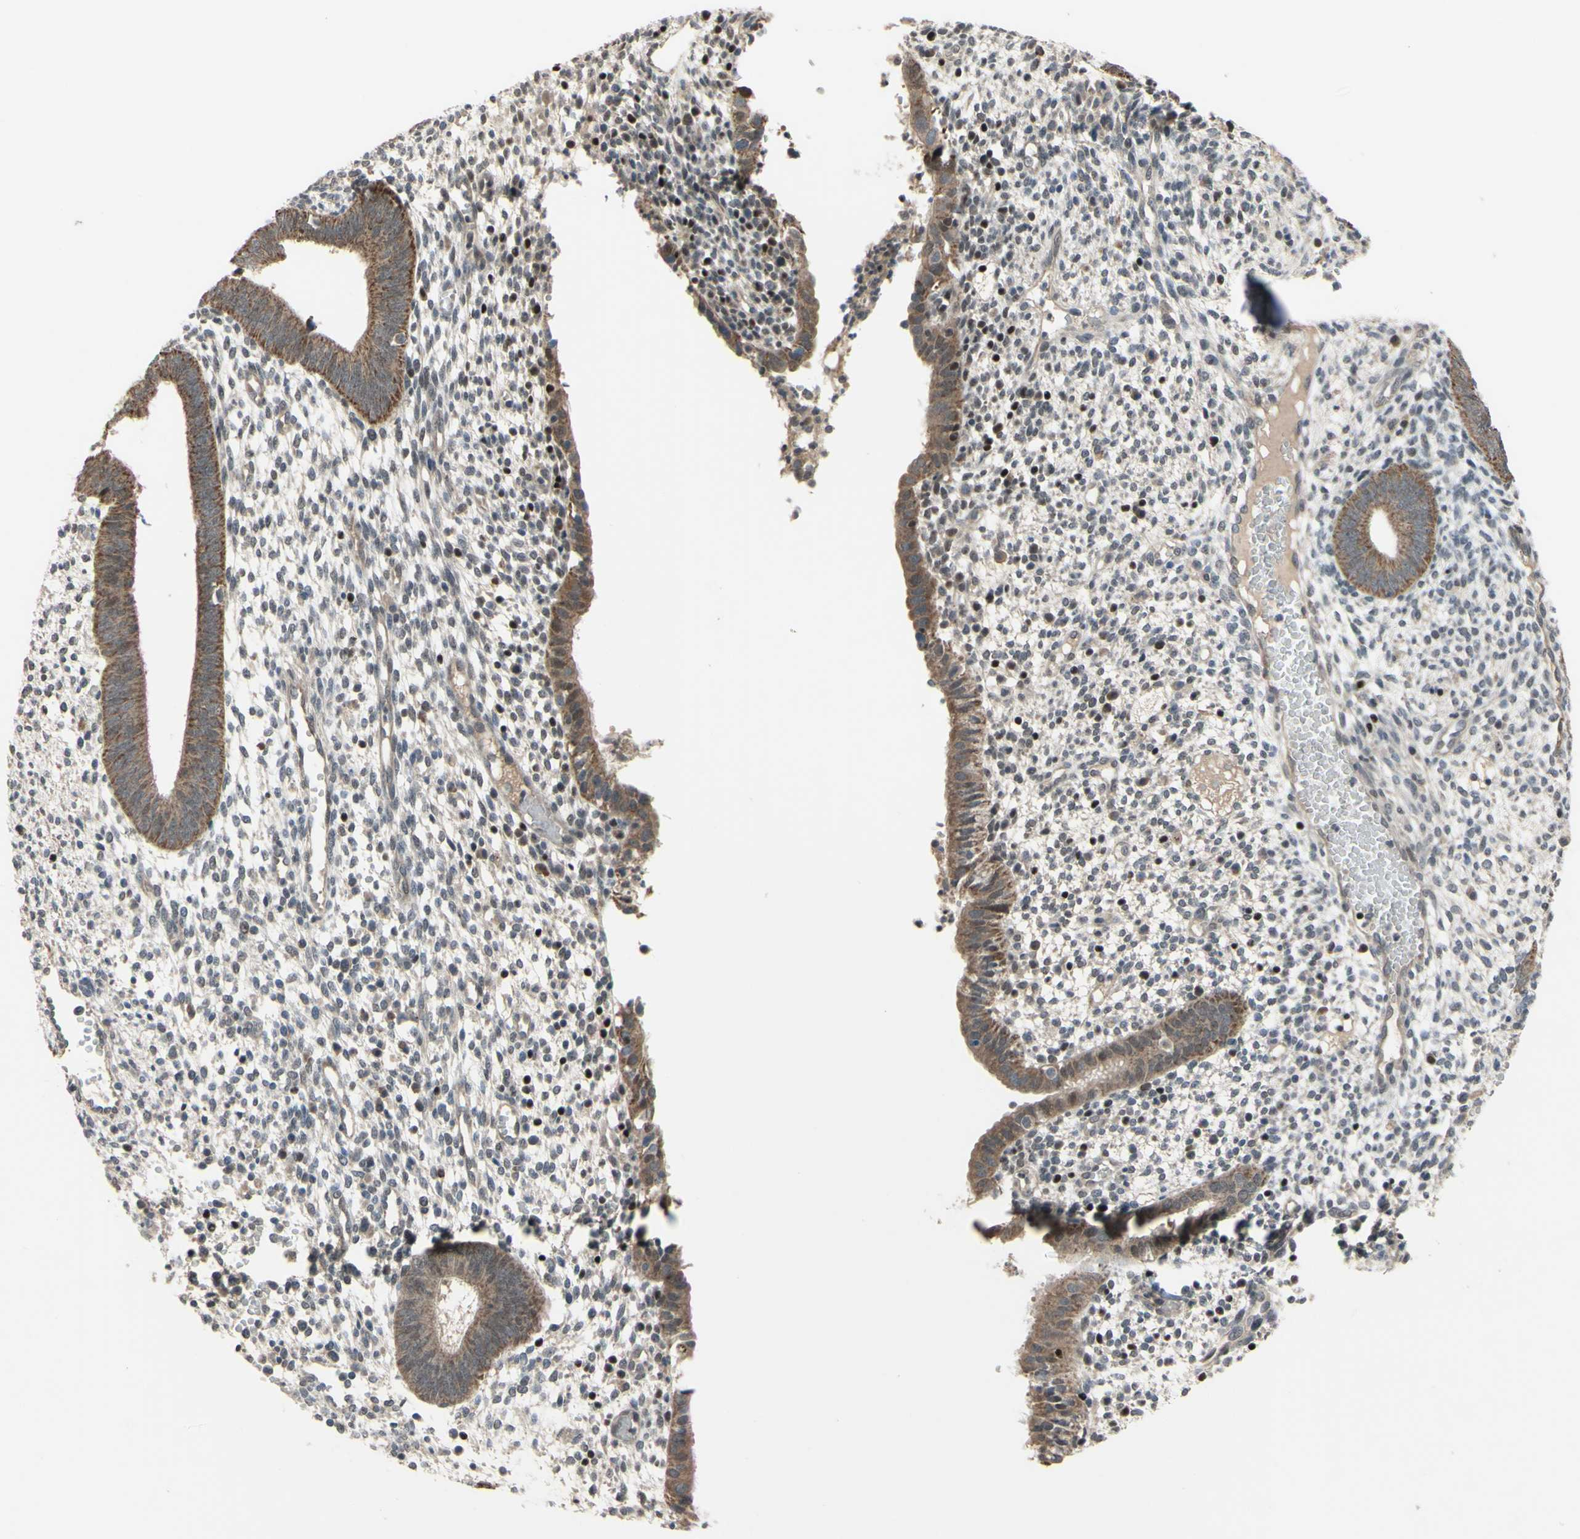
{"staining": {"intensity": "weak", "quantity": "<25%", "location": "cytoplasmic/membranous"}, "tissue": "endometrium", "cell_type": "Cells in endometrial stroma", "image_type": "normal", "snomed": [{"axis": "morphology", "description": "Normal tissue, NOS"}, {"axis": "topography", "description": "Endometrium"}], "caption": "The immunohistochemistry micrograph has no significant expression in cells in endometrial stroma of endometrium.", "gene": "SP4", "patient": {"sex": "female", "age": 35}}